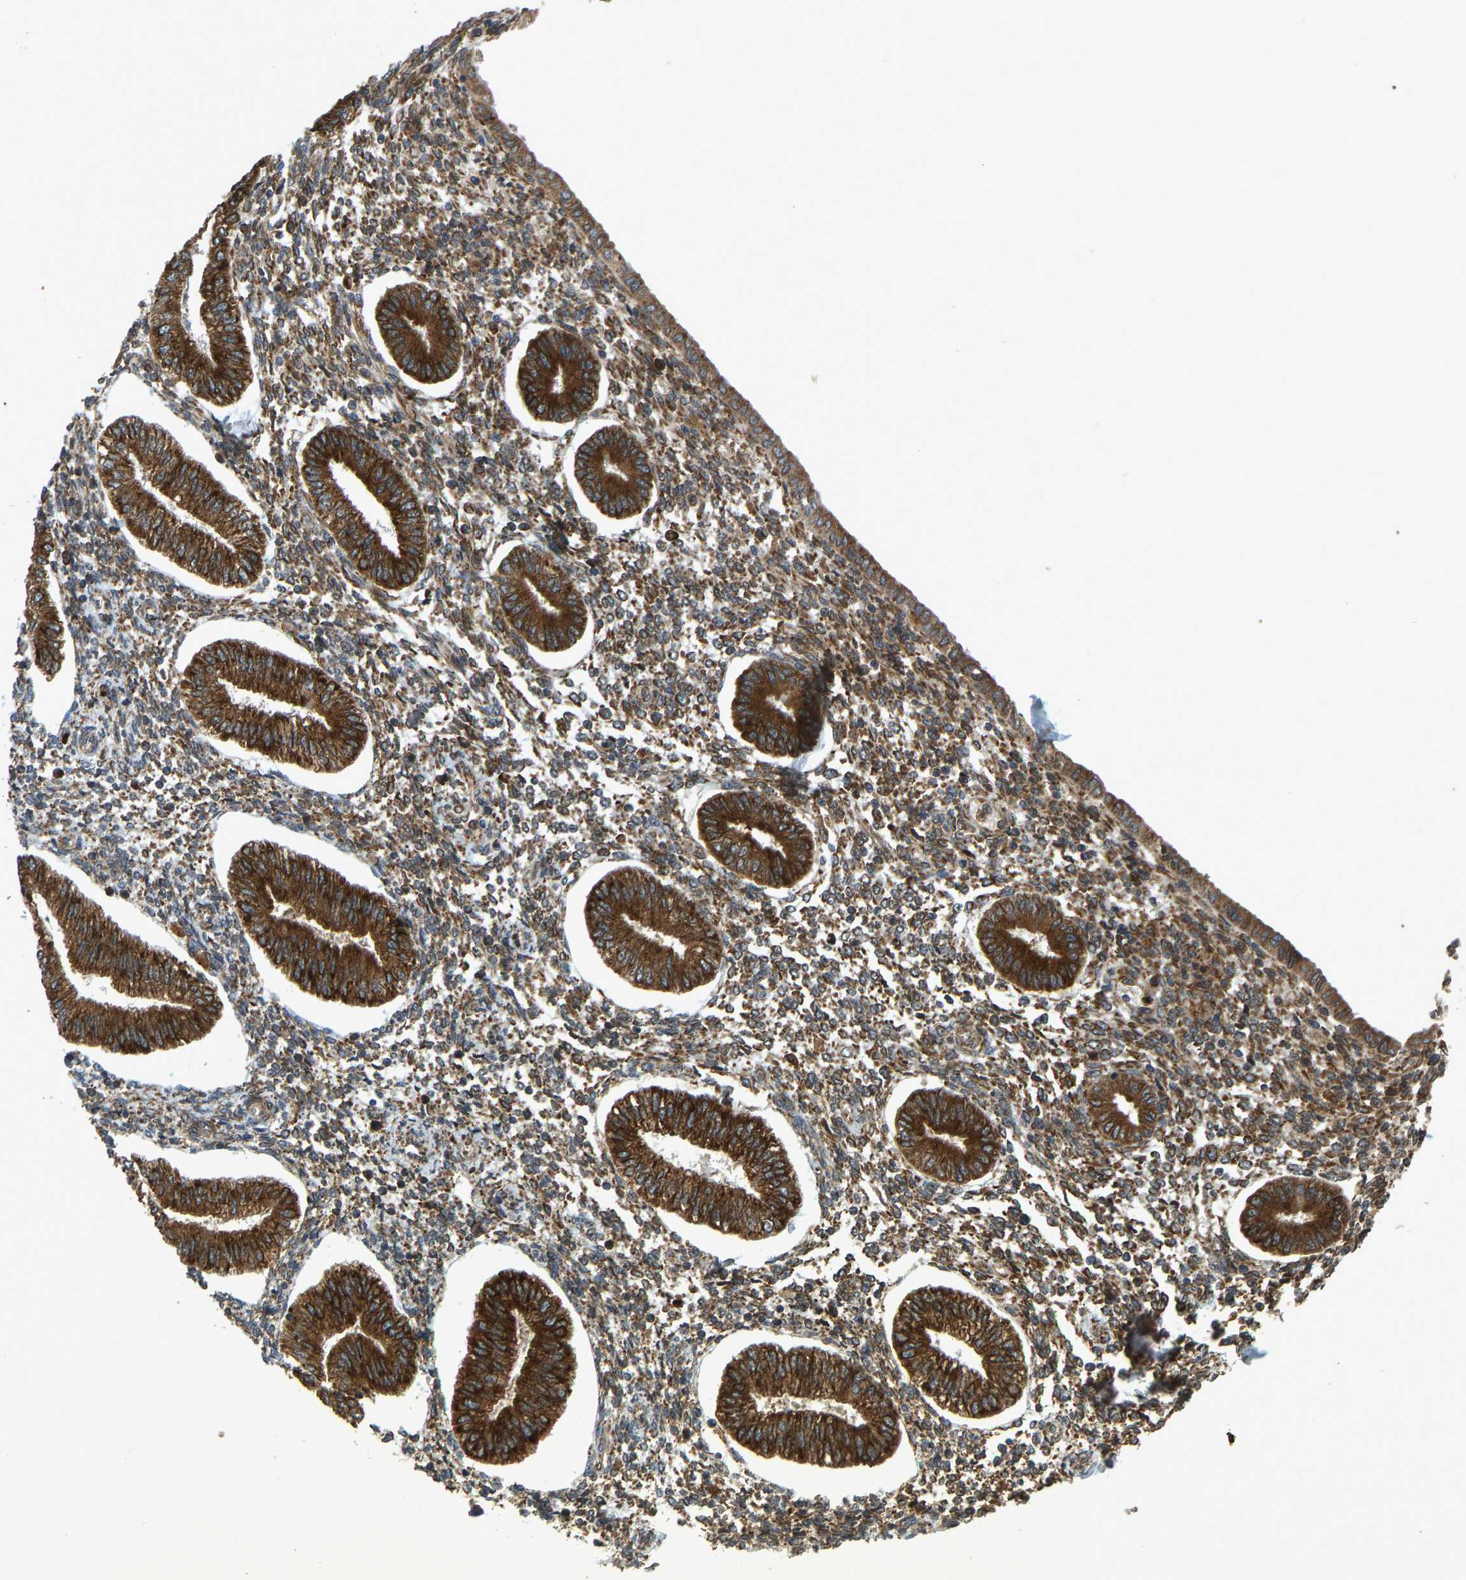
{"staining": {"intensity": "moderate", "quantity": ">75%", "location": "cytoplasmic/membranous"}, "tissue": "endometrium", "cell_type": "Cells in endometrial stroma", "image_type": "normal", "snomed": [{"axis": "morphology", "description": "Normal tissue, NOS"}, {"axis": "topography", "description": "Endometrium"}], "caption": "Cells in endometrial stroma exhibit medium levels of moderate cytoplasmic/membranous staining in approximately >75% of cells in normal endometrium.", "gene": "RPN2", "patient": {"sex": "female", "age": 50}}